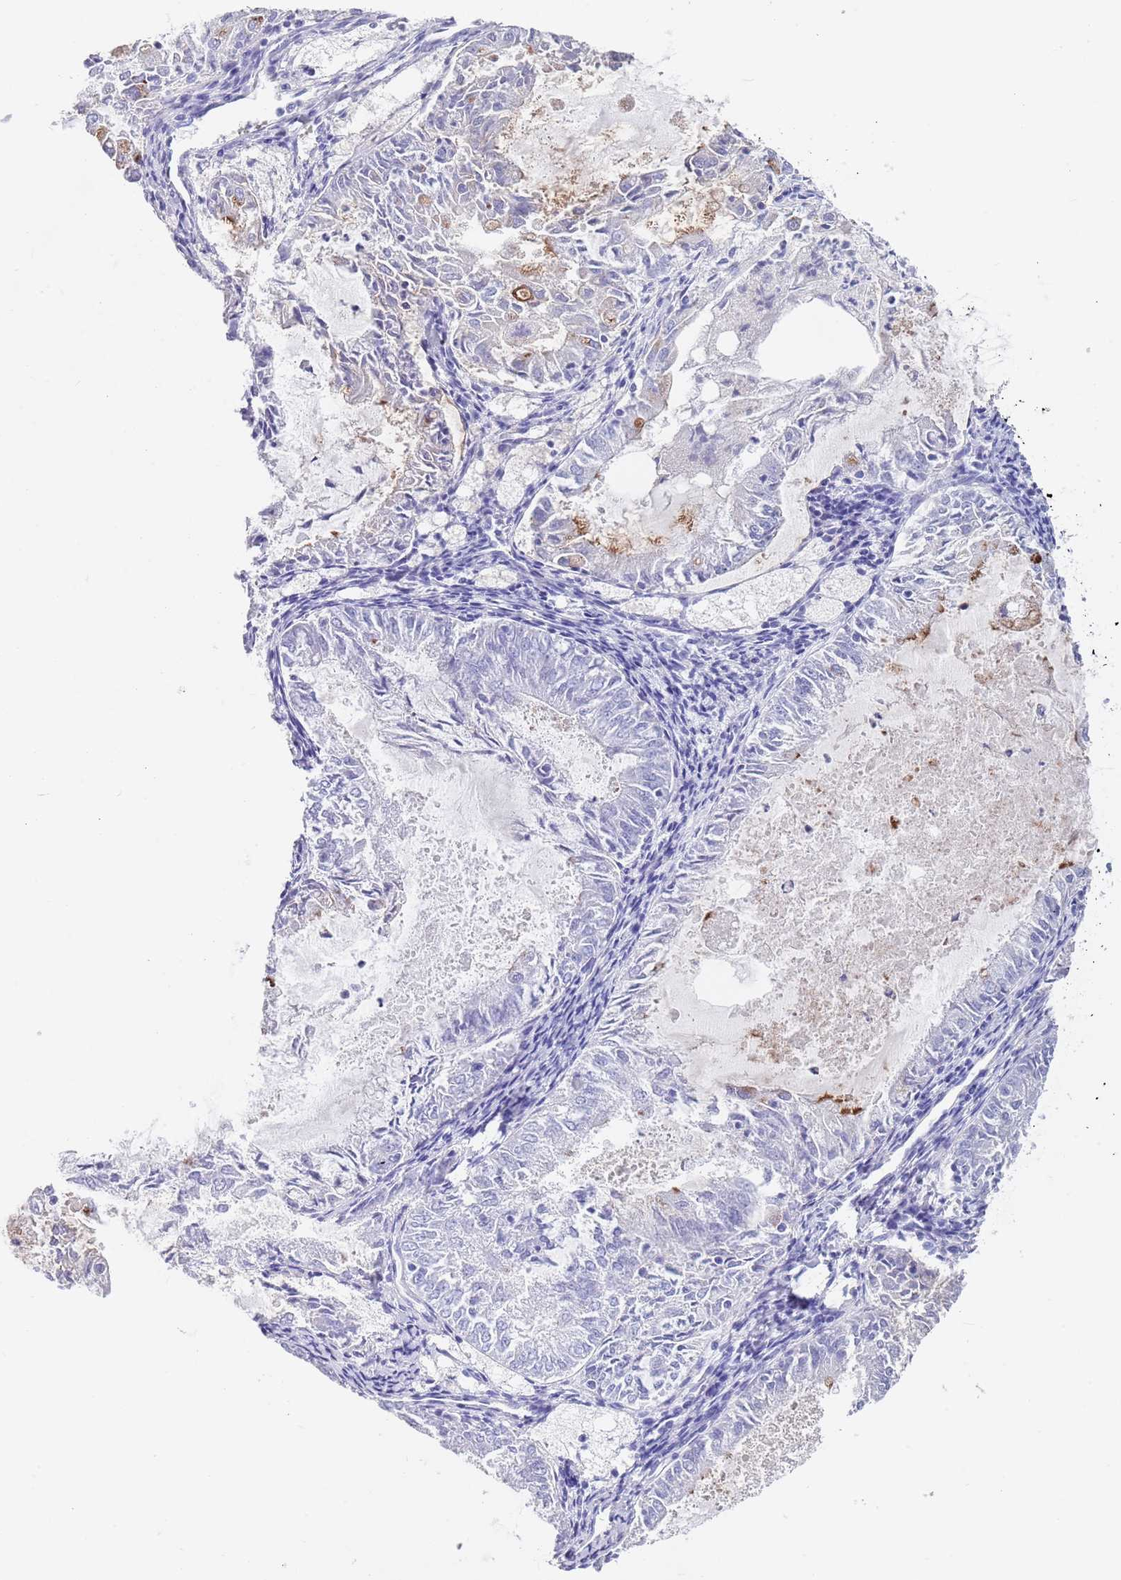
{"staining": {"intensity": "negative", "quantity": "none", "location": "none"}, "tissue": "endometrial cancer", "cell_type": "Tumor cells", "image_type": "cancer", "snomed": [{"axis": "morphology", "description": "Adenocarcinoma, NOS"}, {"axis": "topography", "description": "Endometrium"}], "caption": "Immunohistochemistry image of endometrial cancer stained for a protein (brown), which reveals no staining in tumor cells.", "gene": "CPXM2", "patient": {"sex": "female", "age": 57}}